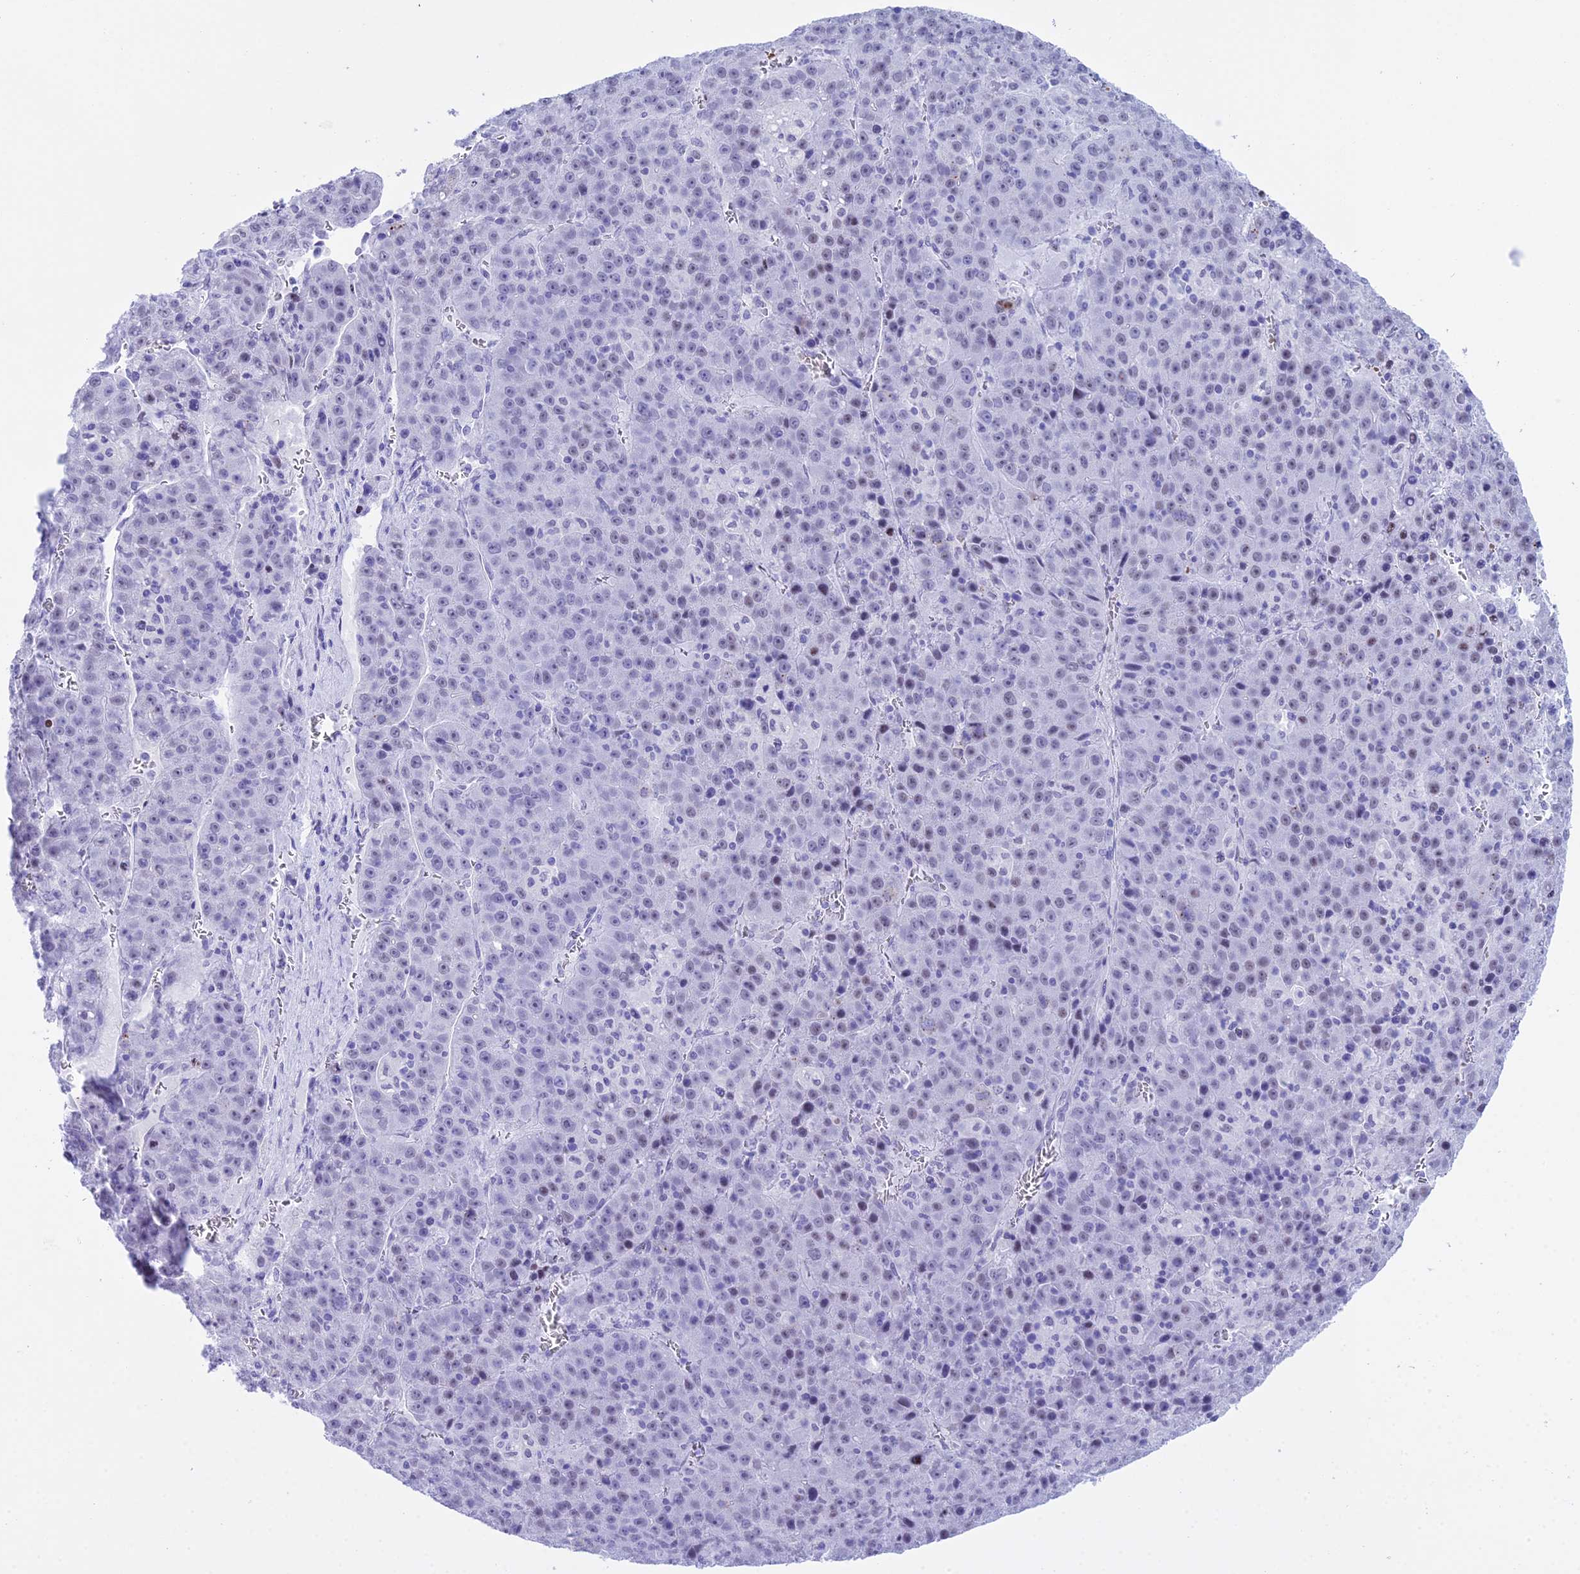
{"staining": {"intensity": "negative", "quantity": "none", "location": "none"}, "tissue": "liver cancer", "cell_type": "Tumor cells", "image_type": "cancer", "snomed": [{"axis": "morphology", "description": "Carcinoma, Hepatocellular, NOS"}, {"axis": "topography", "description": "Liver"}], "caption": "A high-resolution micrograph shows immunohistochemistry staining of liver cancer, which demonstrates no significant positivity in tumor cells. (IHC, brightfield microscopy, high magnification).", "gene": "RNPS1", "patient": {"sex": "female", "age": 53}}